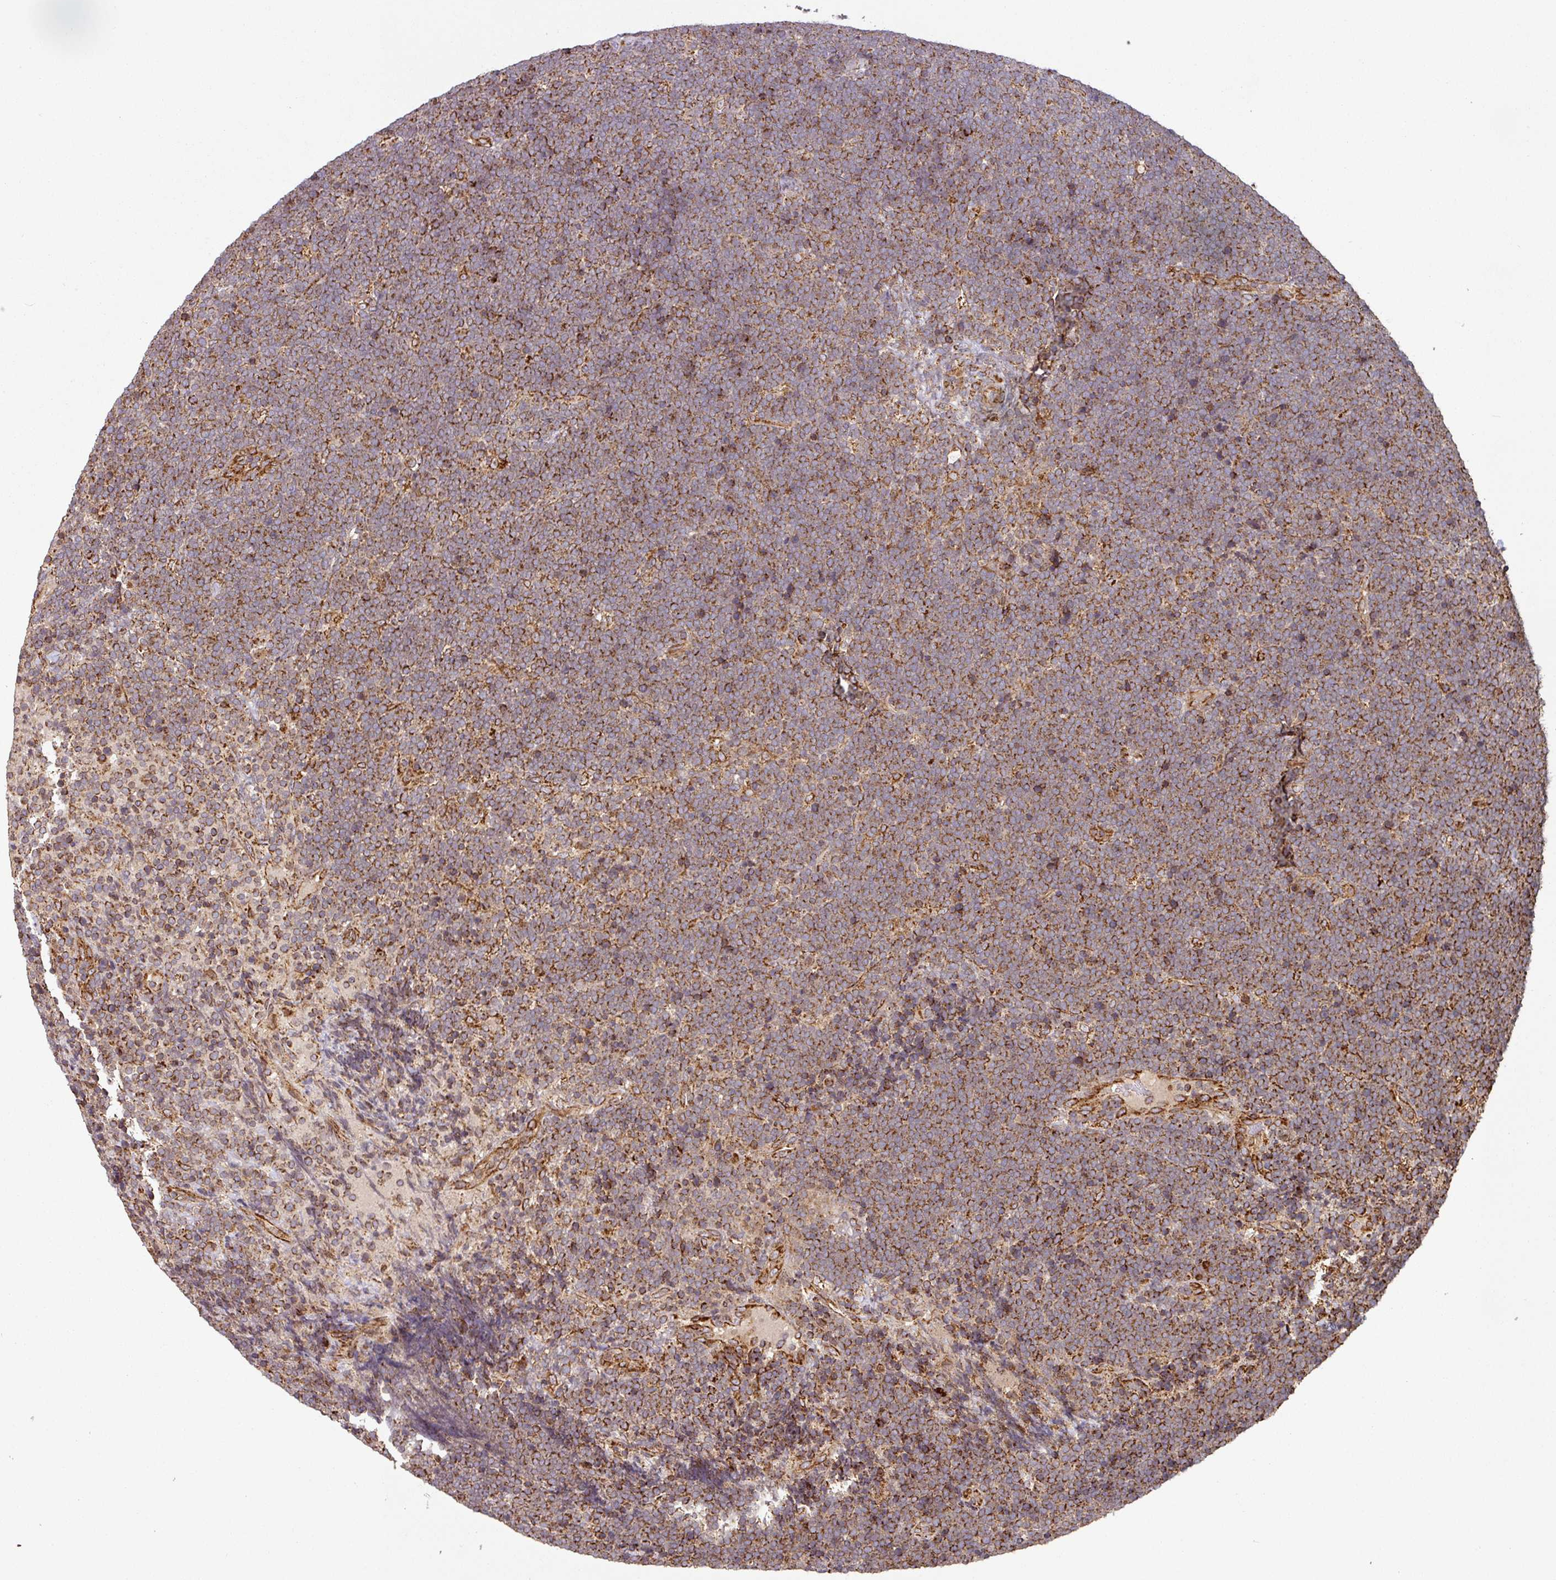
{"staining": {"intensity": "moderate", "quantity": ">75%", "location": "cytoplasmic/membranous"}, "tissue": "lymphoma", "cell_type": "Tumor cells", "image_type": "cancer", "snomed": [{"axis": "morphology", "description": "Malignant lymphoma, non-Hodgkin's type, High grade"}, {"axis": "topography", "description": "Lymph node"}], "caption": "There is medium levels of moderate cytoplasmic/membranous staining in tumor cells of lymphoma, as demonstrated by immunohistochemical staining (brown color).", "gene": "TRAP1", "patient": {"sex": "male", "age": 13}}